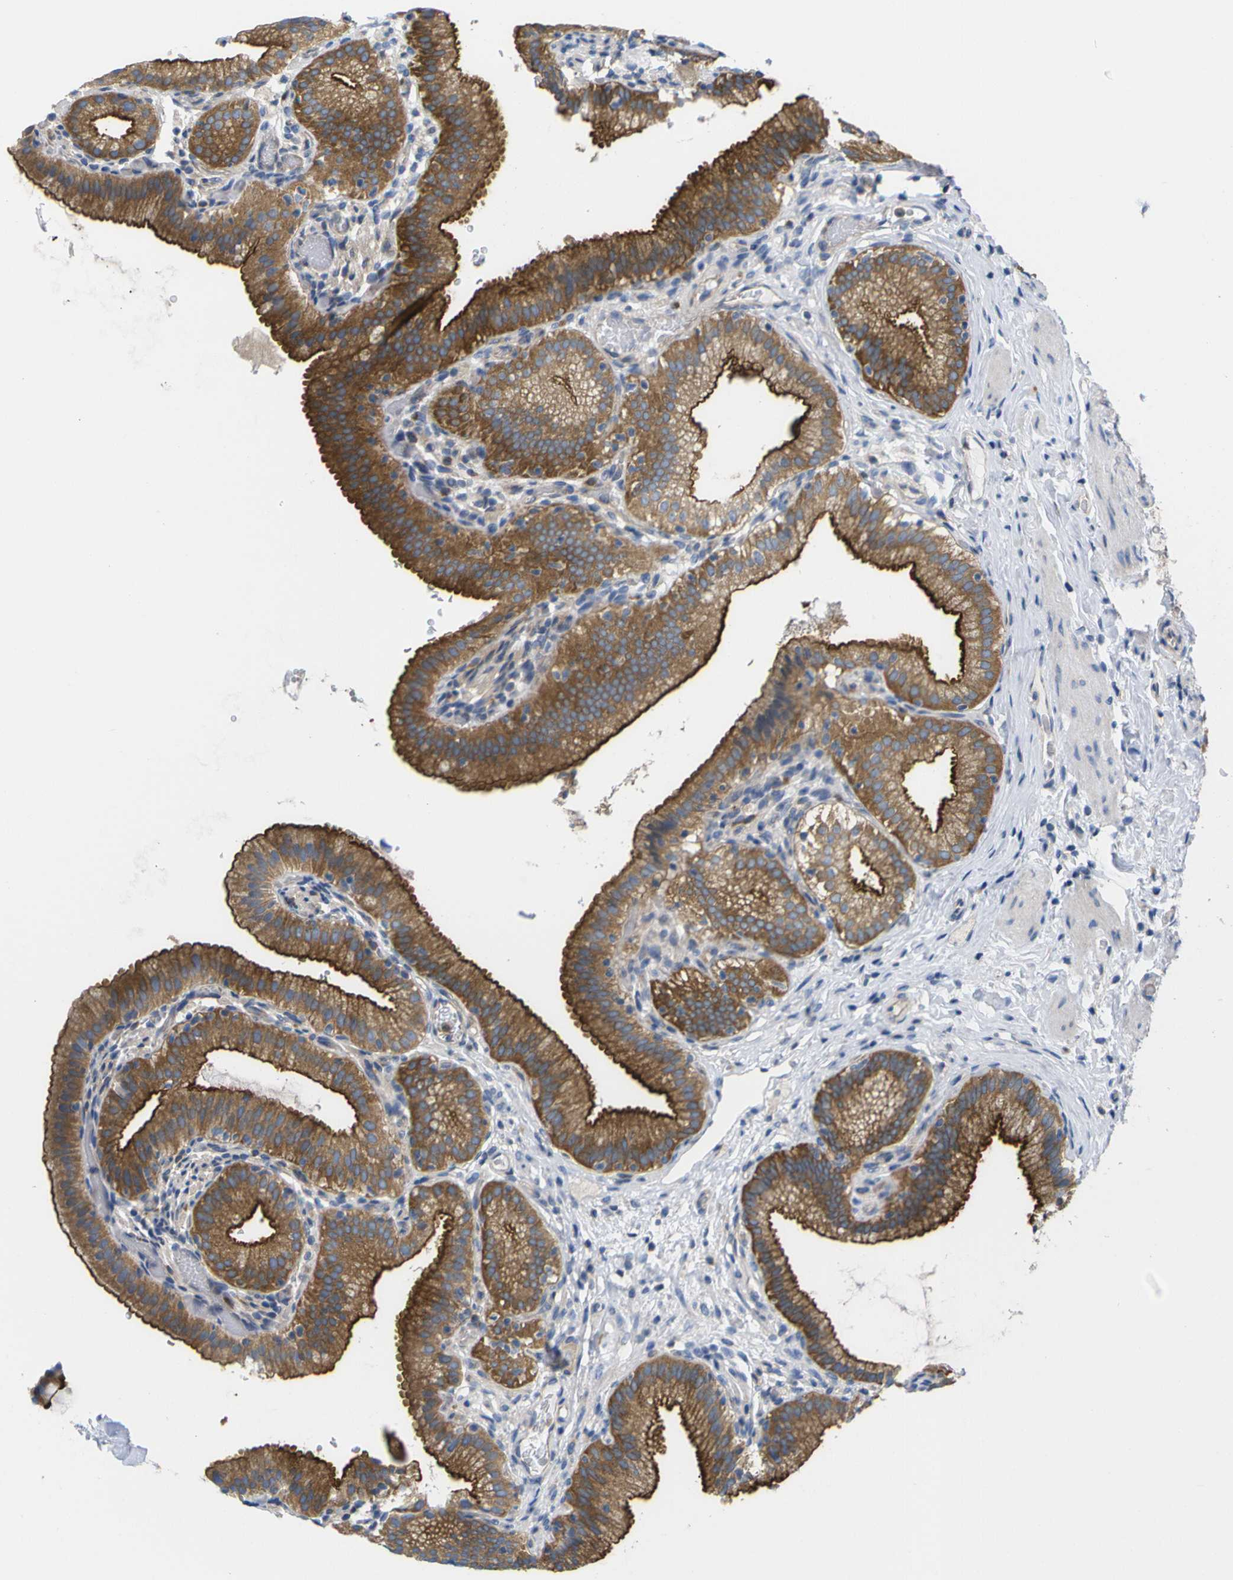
{"staining": {"intensity": "strong", "quantity": ">75%", "location": "cytoplasmic/membranous"}, "tissue": "gallbladder", "cell_type": "Glandular cells", "image_type": "normal", "snomed": [{"axis": "morphology", "description": "Normal tissue, NOS"}, {"axis": "topography", "description": "Gallbladder"}], "caption": "Glandular cells display high levels of strong cytoplasmic/membranous positivity in approximately >75% of cells in normal human gallbladder.", "gene": "USH1C", "patient": {"sex": "male", "age": 54}}